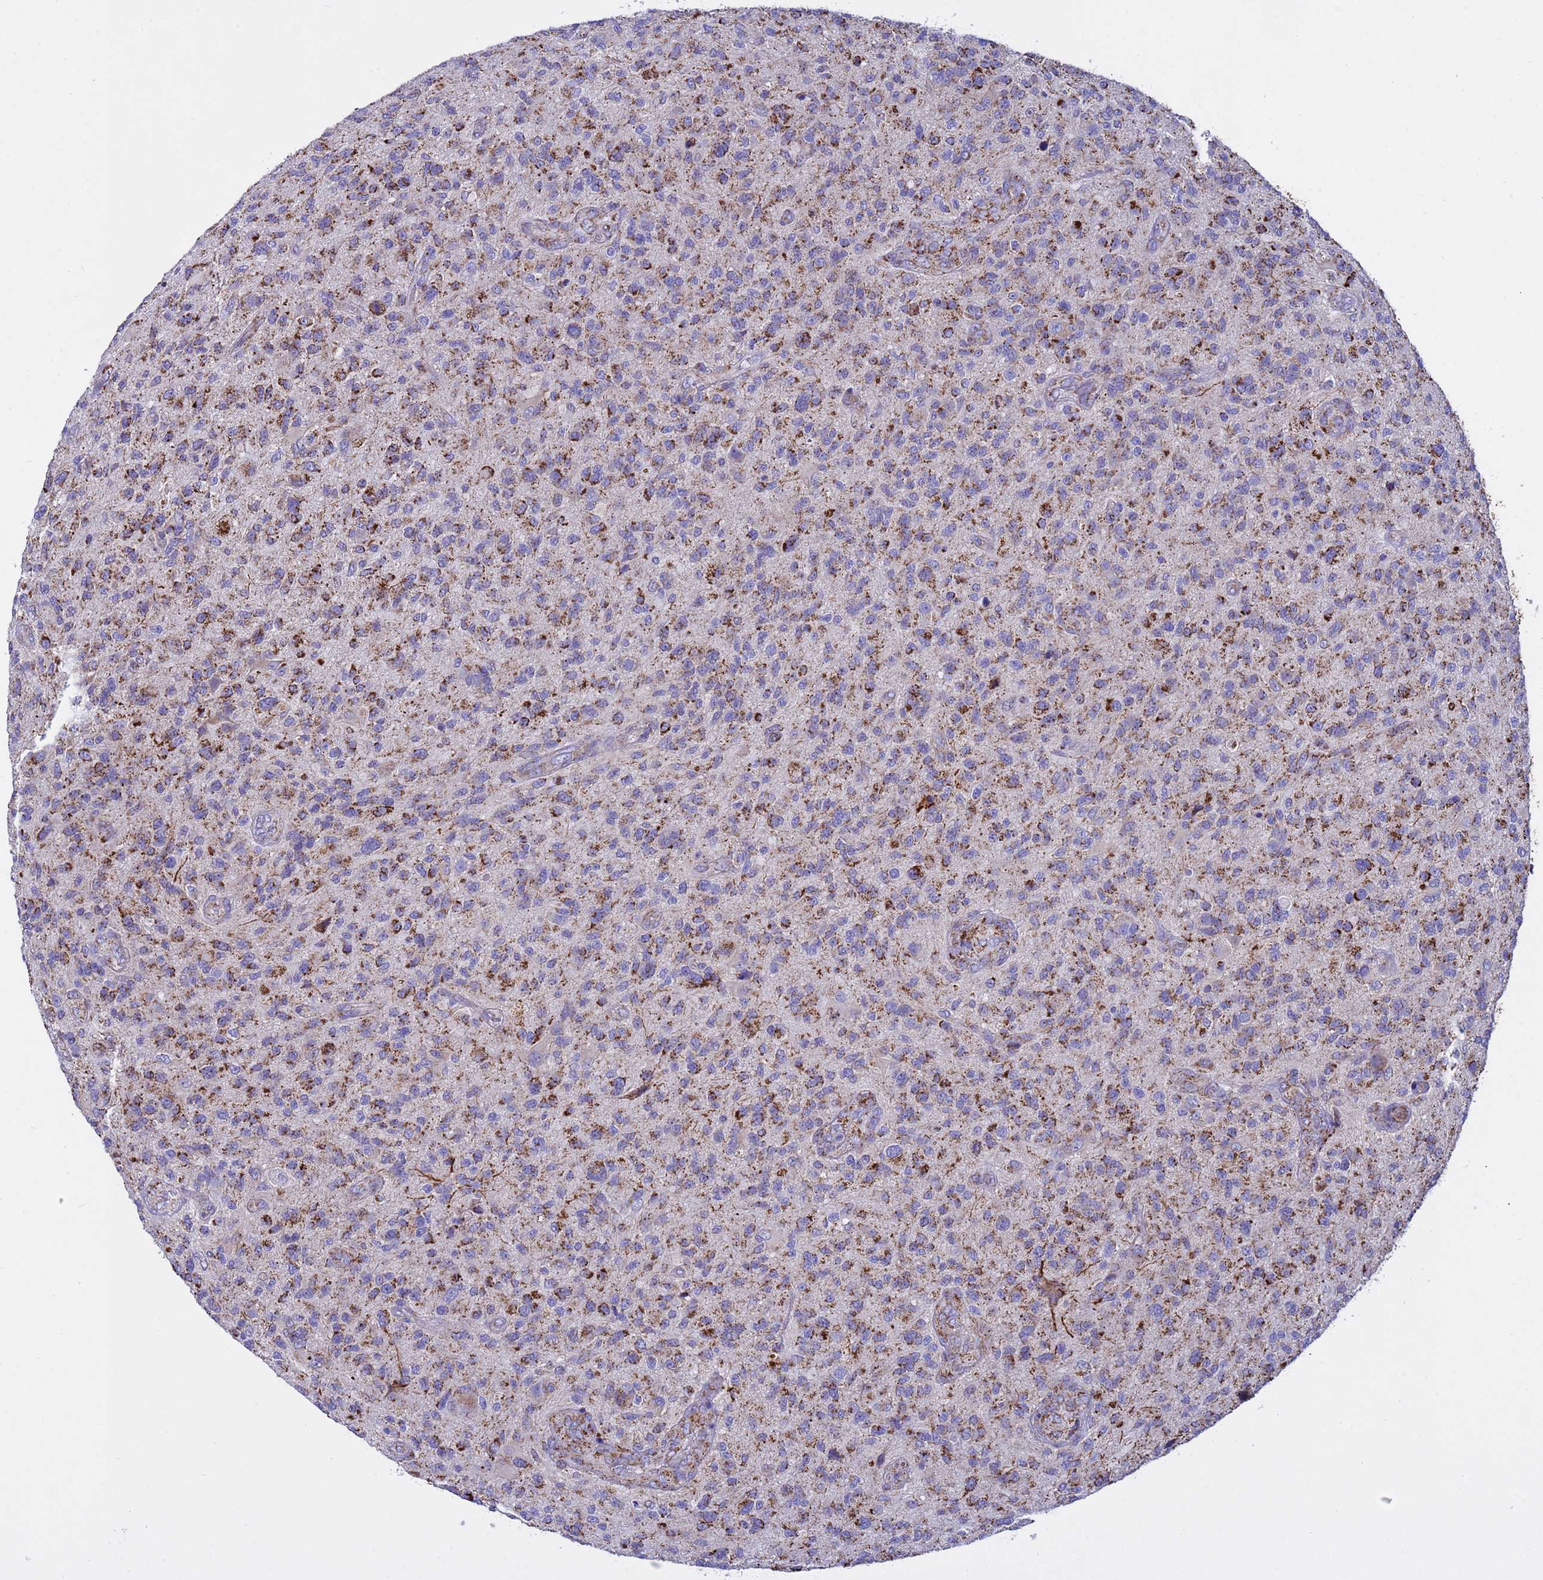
{"staining": {"intensity": "moderate", "quantity": "25%-75%", "location": "cytoplasmic/membranous"}, "tissue": "glioma", "cell_type": "Tumor cells", "image_type": "cancer", "snomed": [{"axis": "morphology", "description": "Glioma, malignant, High grade"}, {"axis": "topography", "description": "Brain"}], "caption": "Glioma stained with IHC exhibits moderate cytoplasmic/membranous expression in approximately 25%-75% of tumor cells. (Stains: DAB (3,3'-diaminobenzidine) in brown, nuclei in blue, Microscopy: brightfield microscopy at high magnification).", "gene": "TUBGCP3", "patient": {"sex": "male", "age": 47}}